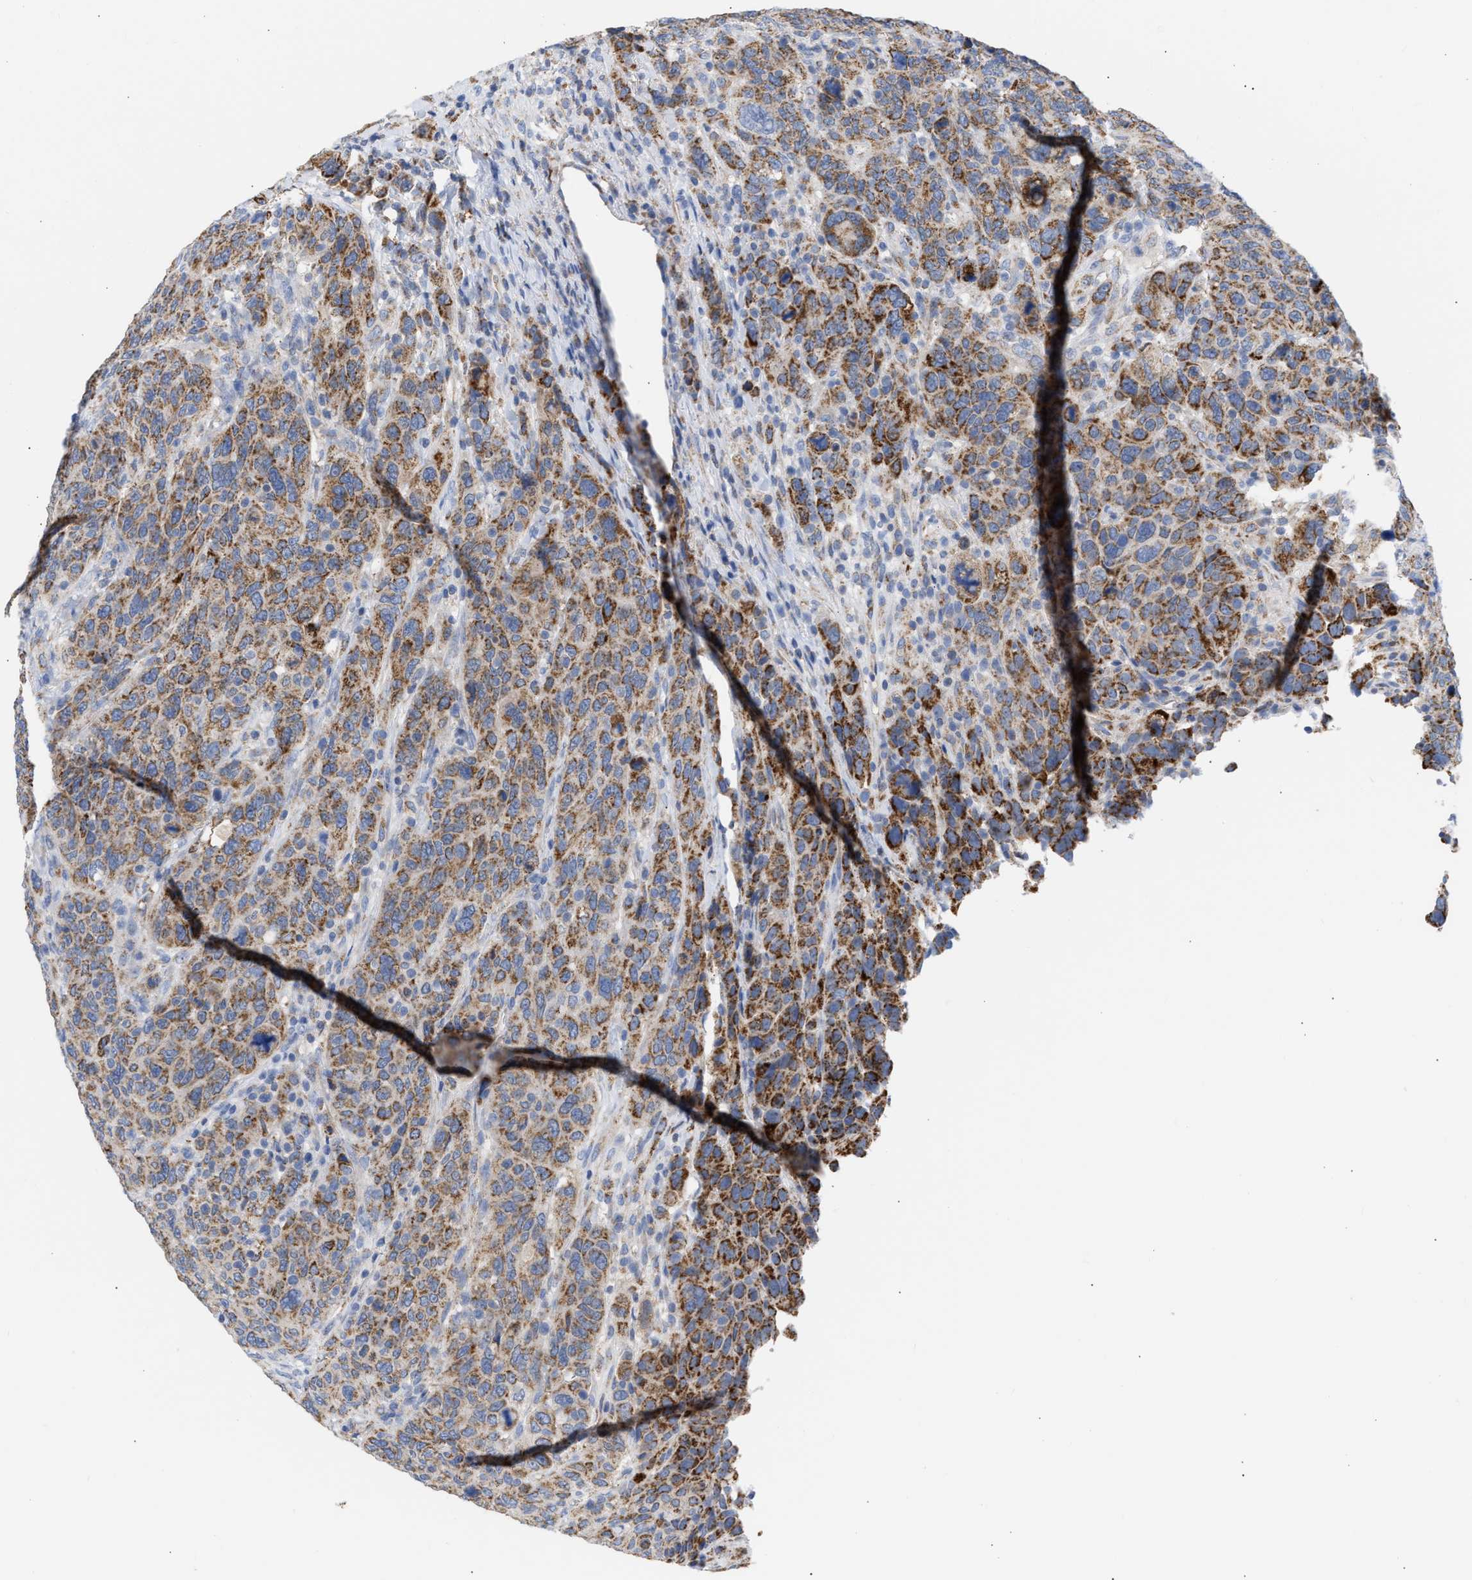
{"staining": {"intensity": "moderate", "quantity": ">75%", "location": "cytoplasmic/membranous"}, "tissue": "breast cancer", "cell_type": "Tumor cells", "image_type": "cancer", "snomed": [{"axis": "morphology", "description": "Duct carcinoma"}, {"axis": "topography", "description": "Breast"}], "caption": "A histopathology image of human breast cancer (infiltrating ductal carcinoma) stained for a protein demonstrates moderate cytoplasmic/membranous brown staining in tumor cells.", "gene": "ACOT13", "patient": {"sex": "female", "age": 37}}